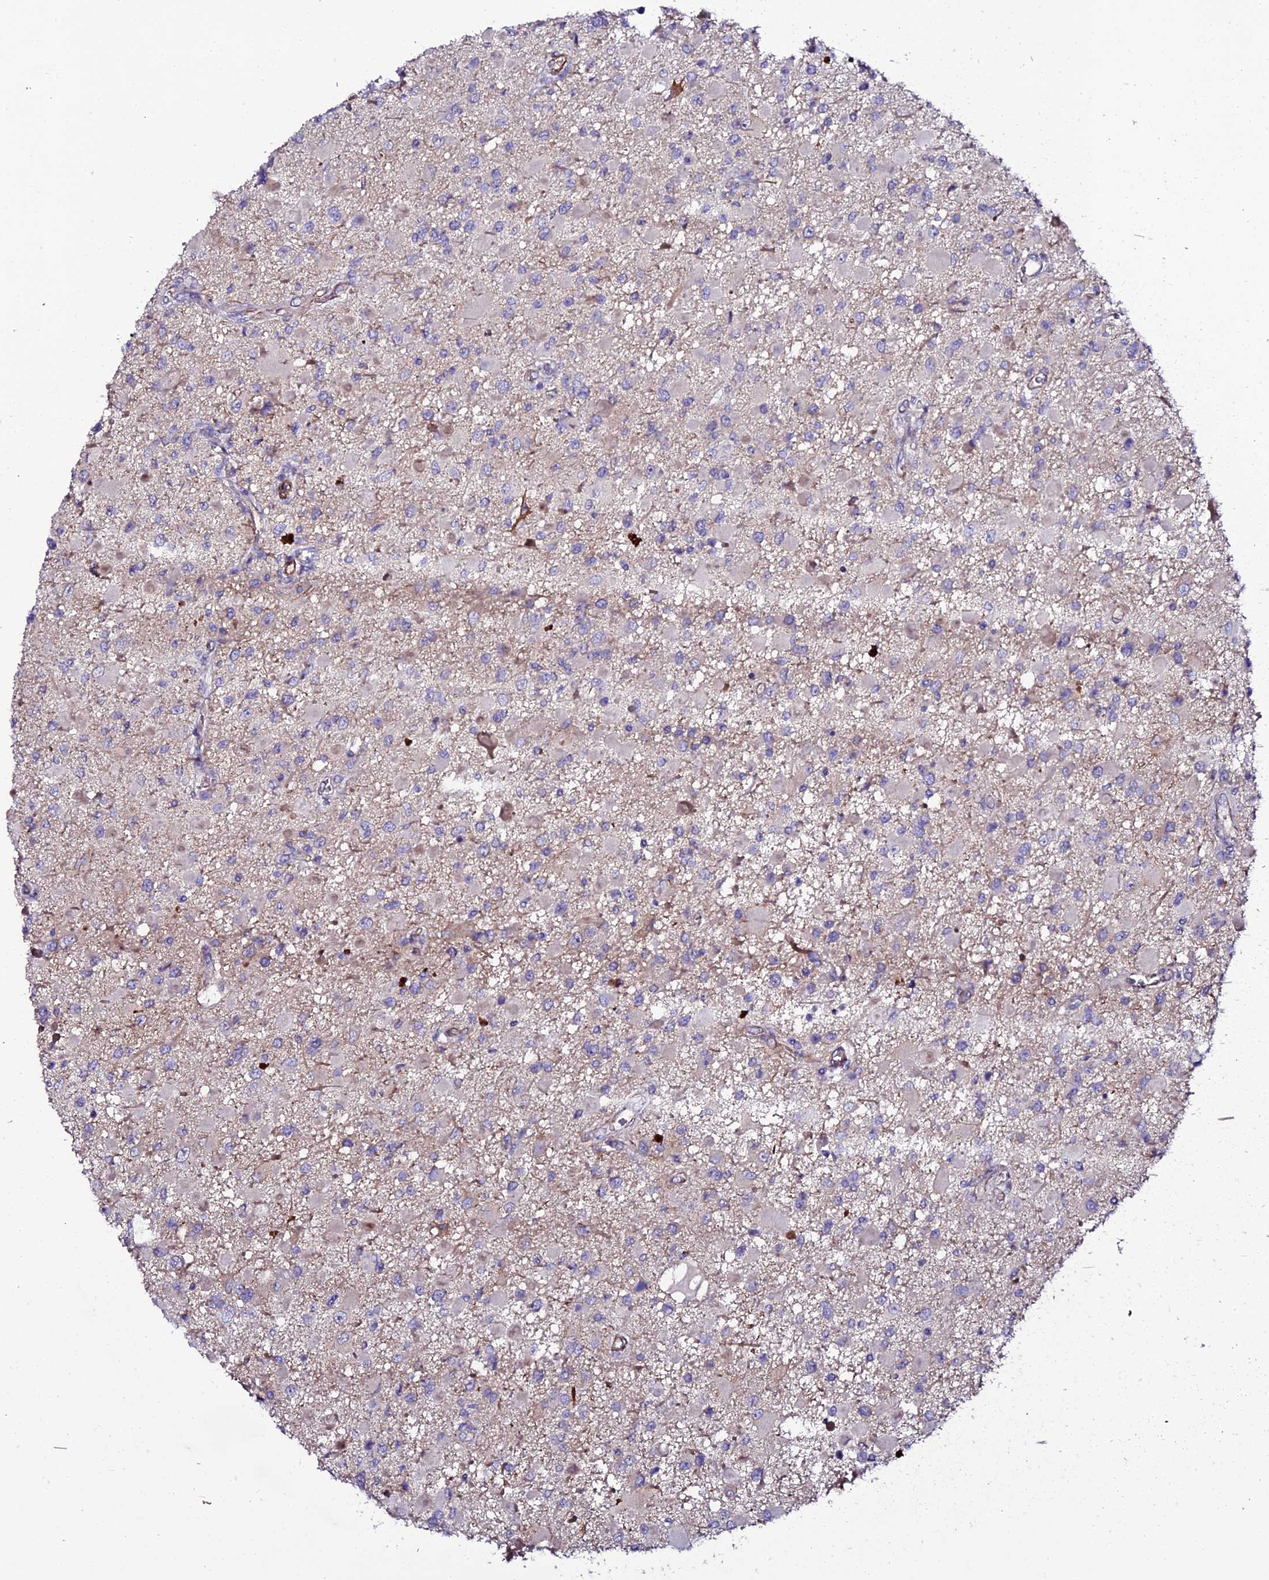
{"staining": {"intensity": "negative", "quantity": "none", "location": "none"}, "tissue": "glioma", "cell_type": "Tumor cells", "image_type": "cancer", "snomed": [{"axis": "morphology", "description": "Glioma, malignant, High grade"}, {"axis": "topography", "description": "Brain"}], "caption": "Immunohistochemistry (IHC) of human glioma reveals no staining in tumor cells. The staining is performed using DAB (3,3'-diaminobenzidine) brown chromogen with nuclei counter-stained in using hematoxylin.", "gene": "MEX3C", "patient": {"sex": "male", "age": 53}}